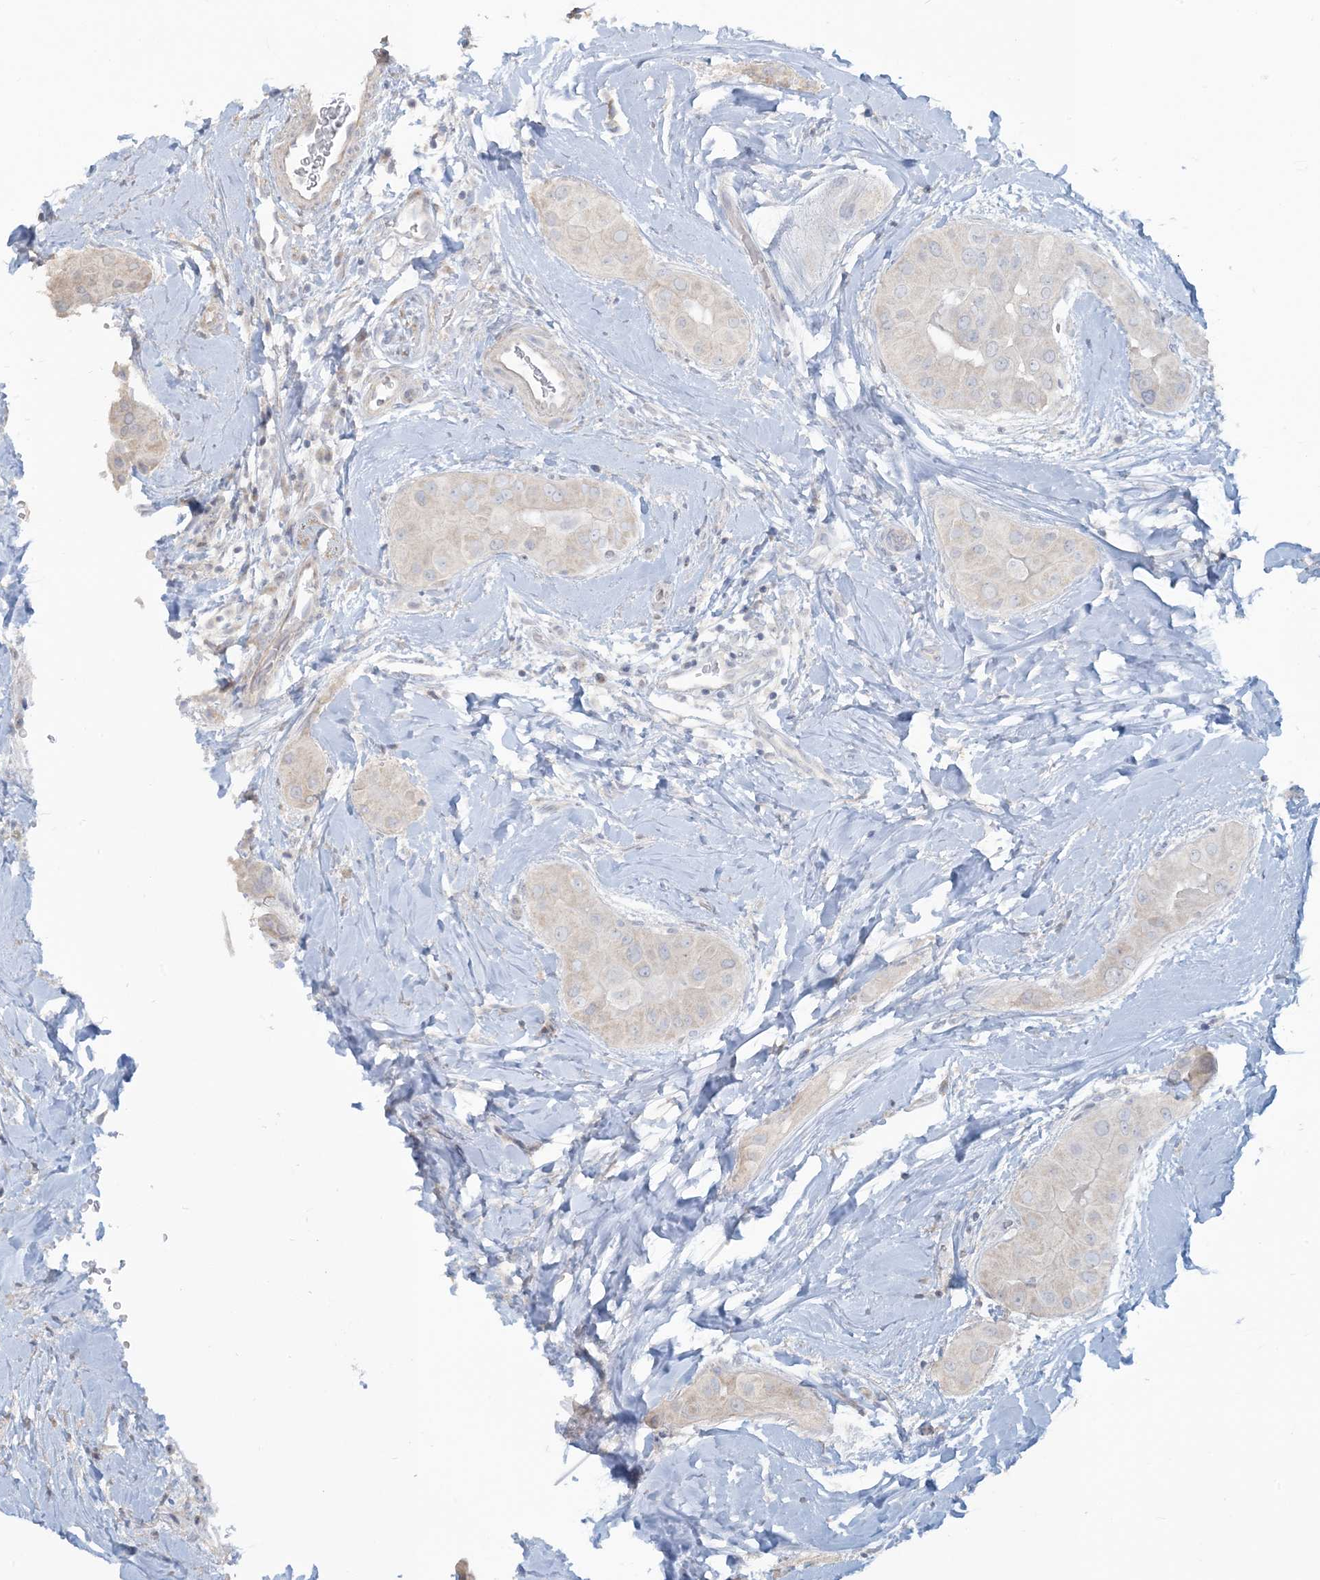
{"staining": {"intensity": "negative", "quantity": "none", "location": "none"}, "tissue": "thyroid cancer", "cell_type": "Tumor cells", "image_type": "cancer", "snomed": [{"axis": "morphology", "description": "Papillary adenocarcinoma, NOS"}, {"axis": "topography", "description": "Thyroid gland"}], "caption": "Tumor cells show no significant protein positivity in thyroid cancer.", "gene": "NPHS2", "patient": {"sex": "male", "age": 33}}